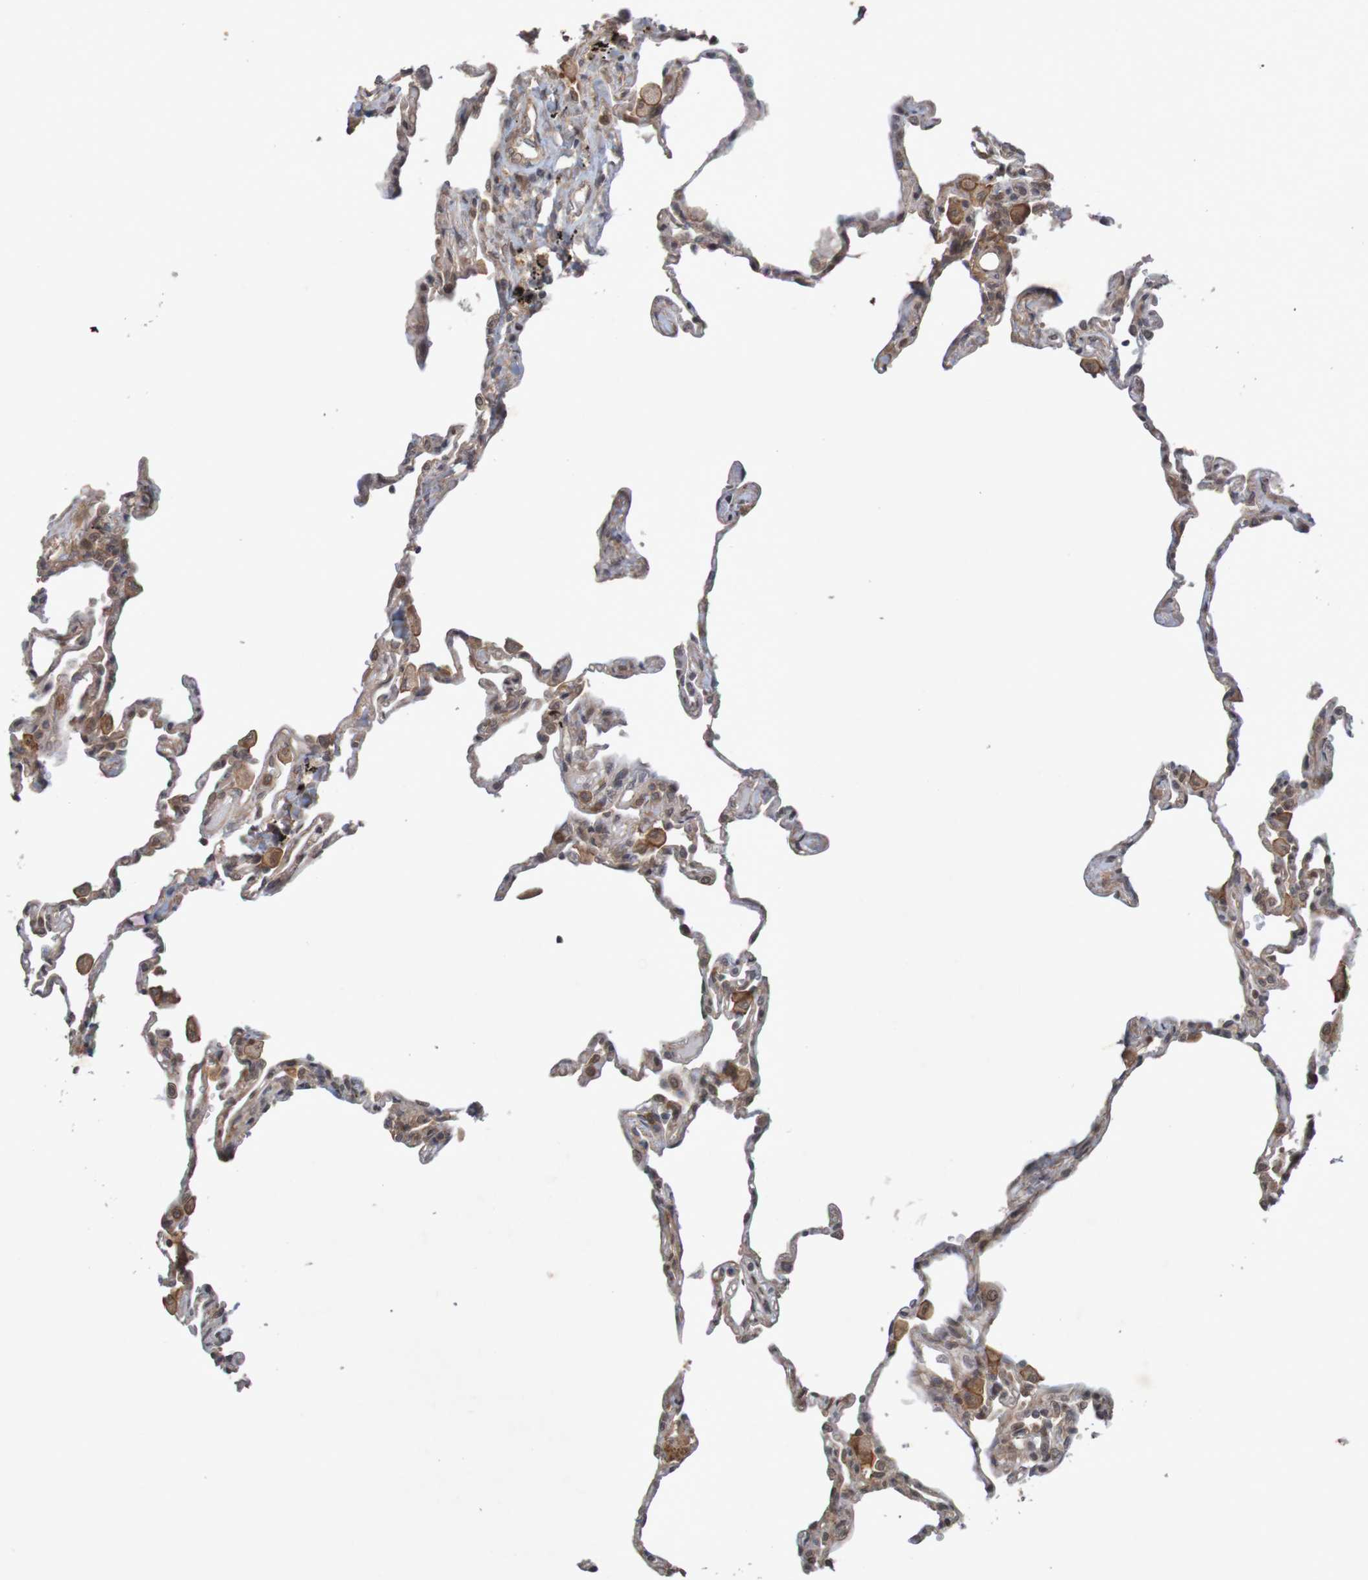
{"staining": {"intensity": "weak", "quantity": ">75%", "location": "cytoplasmic/membranous"}, "tissue": "lung", "cell_type": "Alveolar cells", "image_type": "normal", "snomed": [{"axis": "morphology", "description": "Normal tissue, NOS"}, {"axis": "topography", "description": "Lung"}], "caption": "IHC micrograph of normal lung: human lung stained using immunohistochemistry demonstrates low levels of weak protein expression localized specifically in the cytoplasmic/membranous of alveolar cells, appearing as a cytoplasmic/membranous brown color.", "gene": "ARHGEF11", "patient": {"sex": "male", "age": 59}}